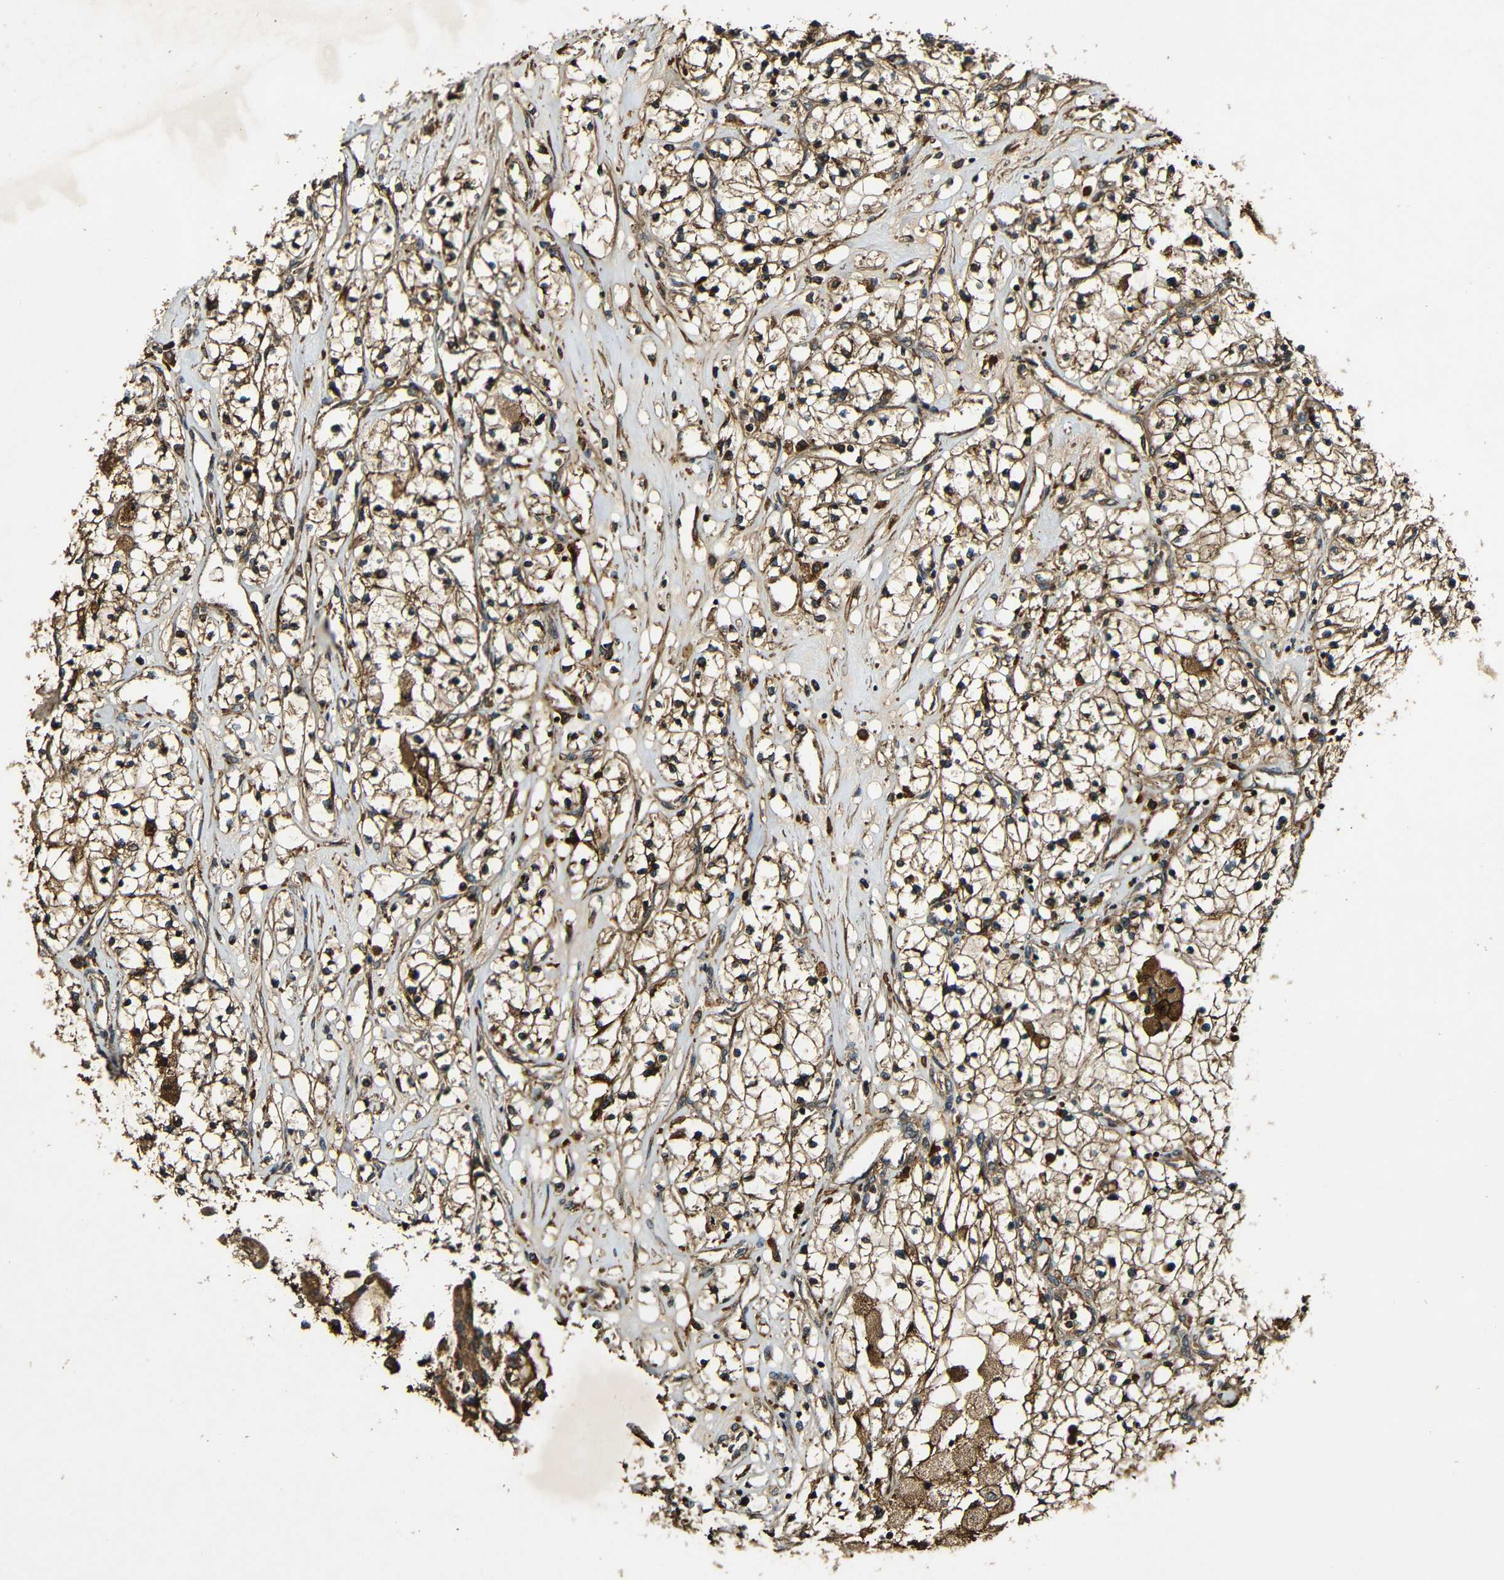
{"staining": {"intensity": "moderate", "quantity": ">75%", "location": "cytoplasmic/membranous"}, "tissue": "renal cancer", "cell_type": "Tumor cells", "image_type": "cancer", "snomed": [{"axis": "morphology", "description": "Adenocarcinoma, NOS"}, {"axis": "topography", "description": "Kidney"}], "caption": "Renal adenocarcinoma stained with DAB (3,3'-diaminobenzidine) IHC demonstrates medium levels of moderate cytoplasmic/membranous positivity in about >75% of tumor cells.", "gene": "CASP8", "patient": {"sex": "male", "age": 68}}